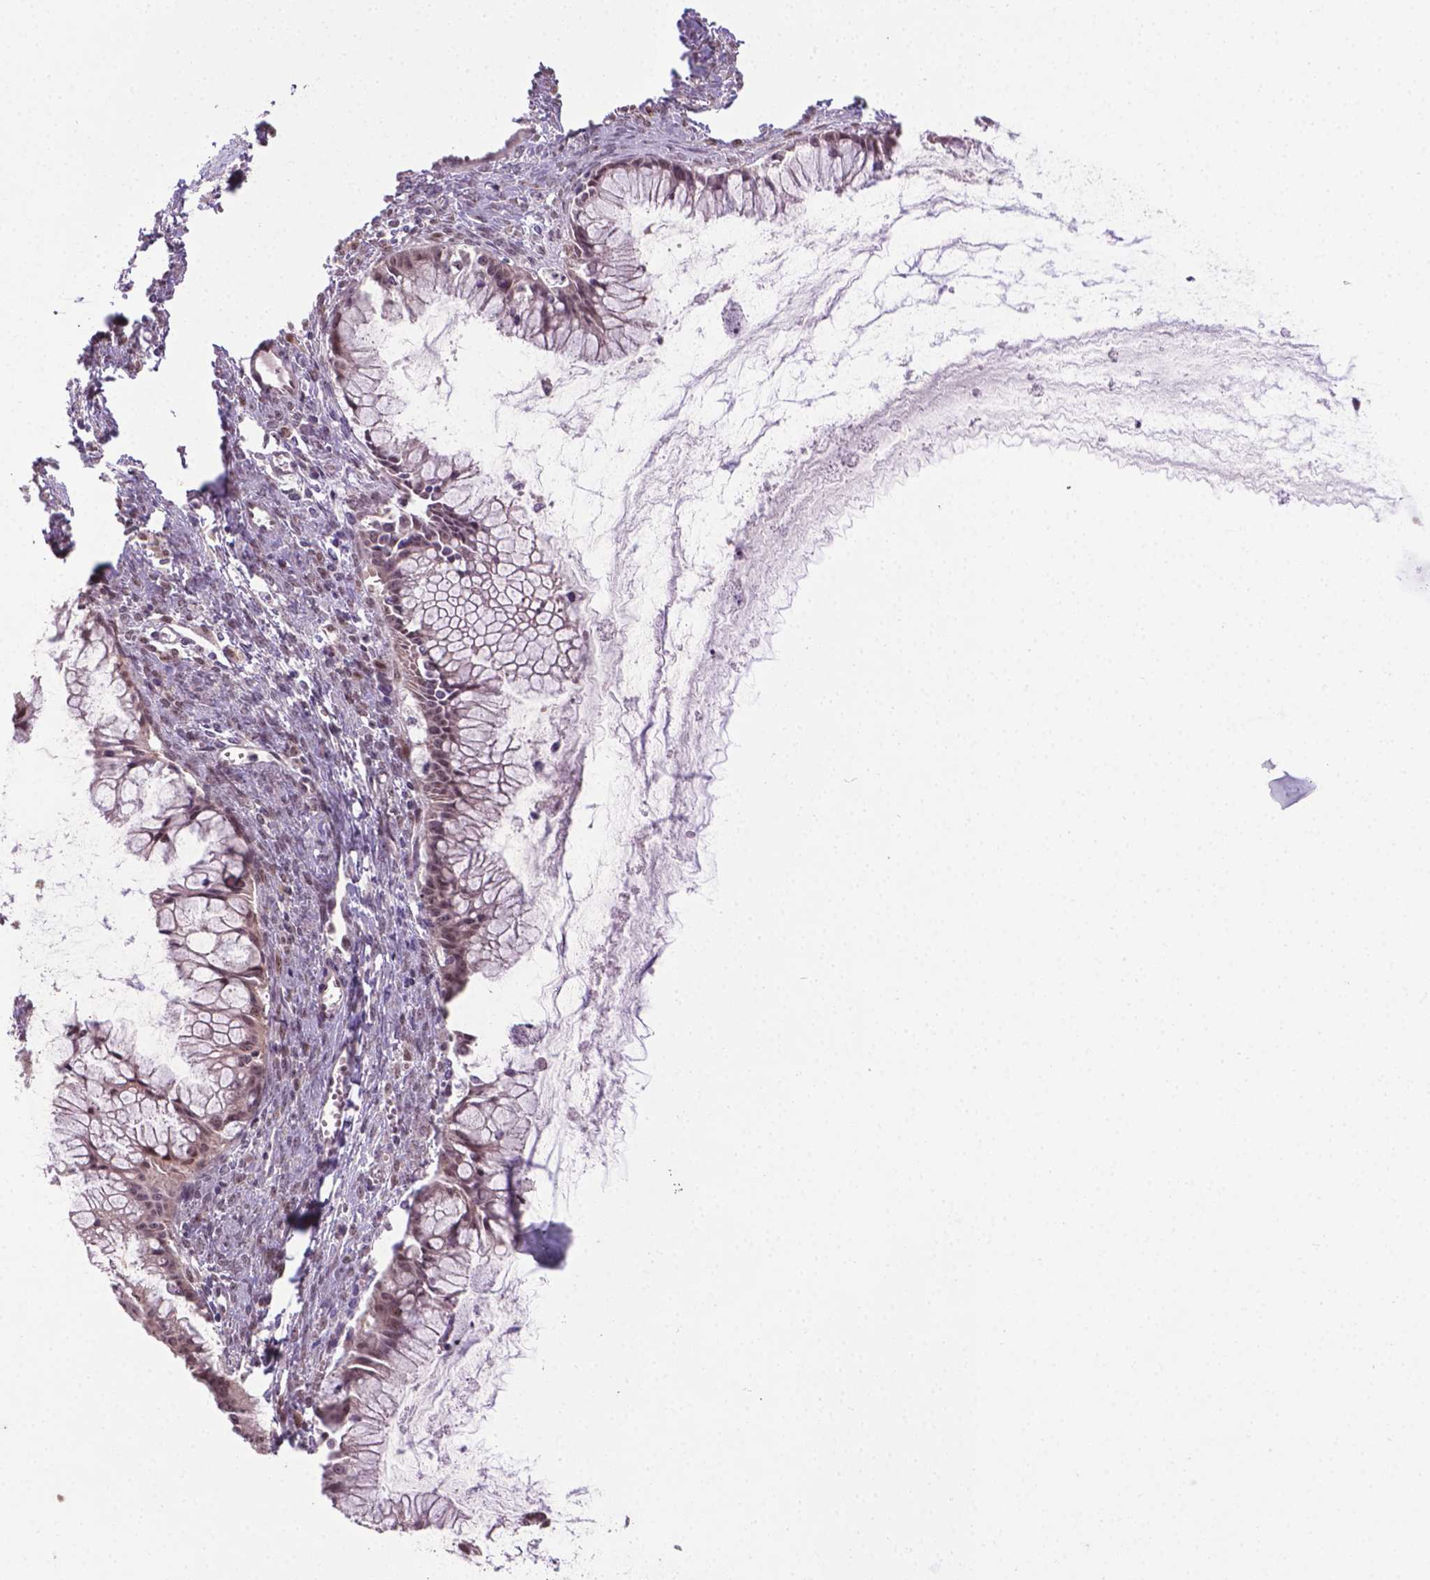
{"staining": {"intensity": "weak", "quantity": ">75%", "location": "nuclear"}, "tissue": "ovarian cancer", "cell_type": "Tumor cells", "image_type": "cancer", "snomed": [{"axis": "morphology", "description": "Cystadenocarcinoma, mucinous, NOS"}, {"axis": "topography", "description": "Ovary"}], "caption": "Human ovarian mucinous cystadenocarcinoma stained with a protein marker demonstrates weak staining in tumor cells.", "gene": "ANKRD54", "patient": {"sex": "female", "age": 41}}